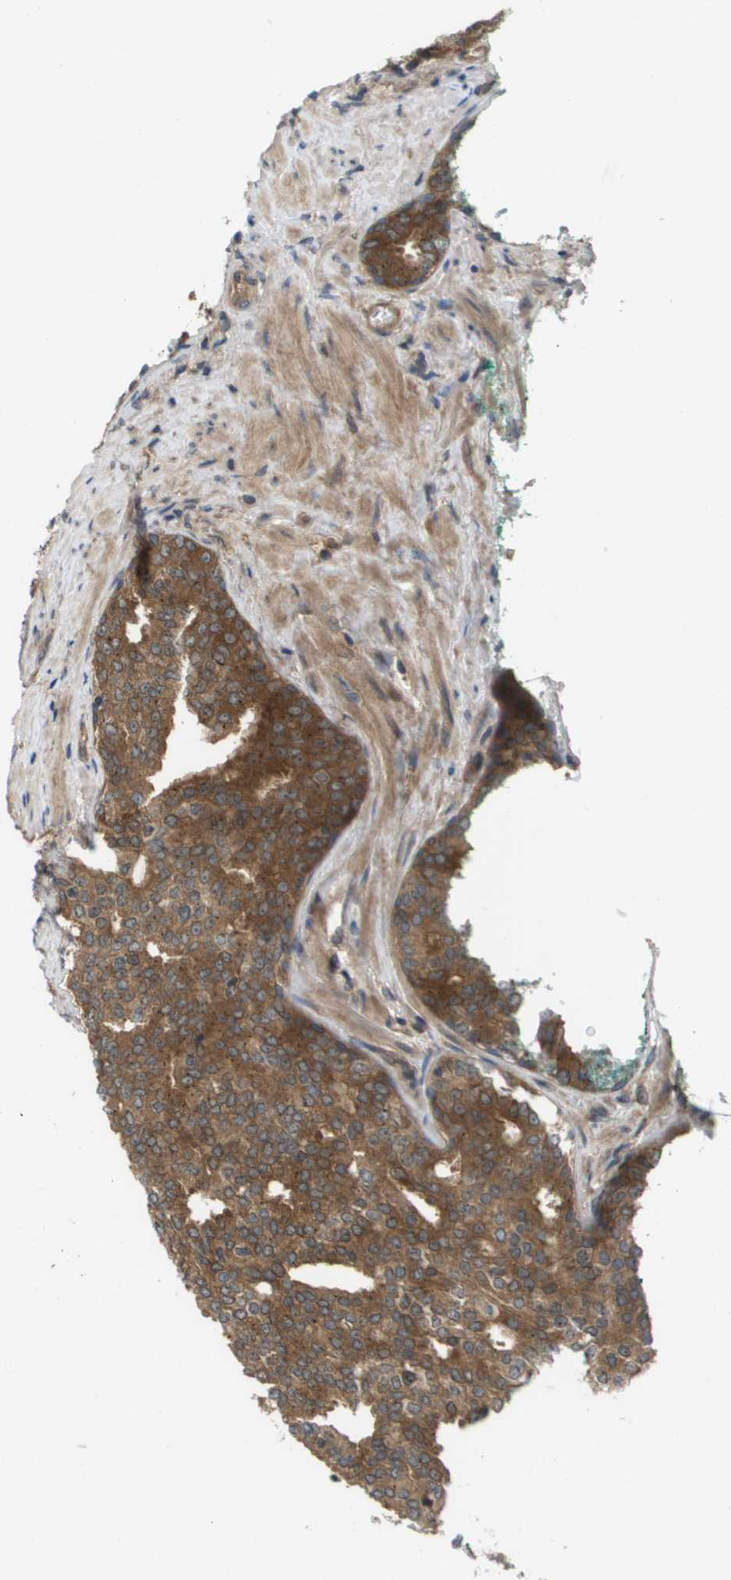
{"staining": {"intensity": "strong", "quantity": ">75%", "location": "cytoplasmic/membranous"}, "tissue": "prostate cancer", "cell_type": "Tumor cells", "image_type": "cancer", "snomed": [{"axis": "morphology", "description": "Adenocarcinoma, High grade"}, {"axis": "topography", "description": "Prostate"}], "caption": "Adenocarcinoma (high-grade) (prostate) stained for a protein (brown) reveals strong cytoplasmic/membranous positive positivity in about >75% of tumor cells.", "gene": "CTPS2", "patient": {"sex": "male", "age": 71}}